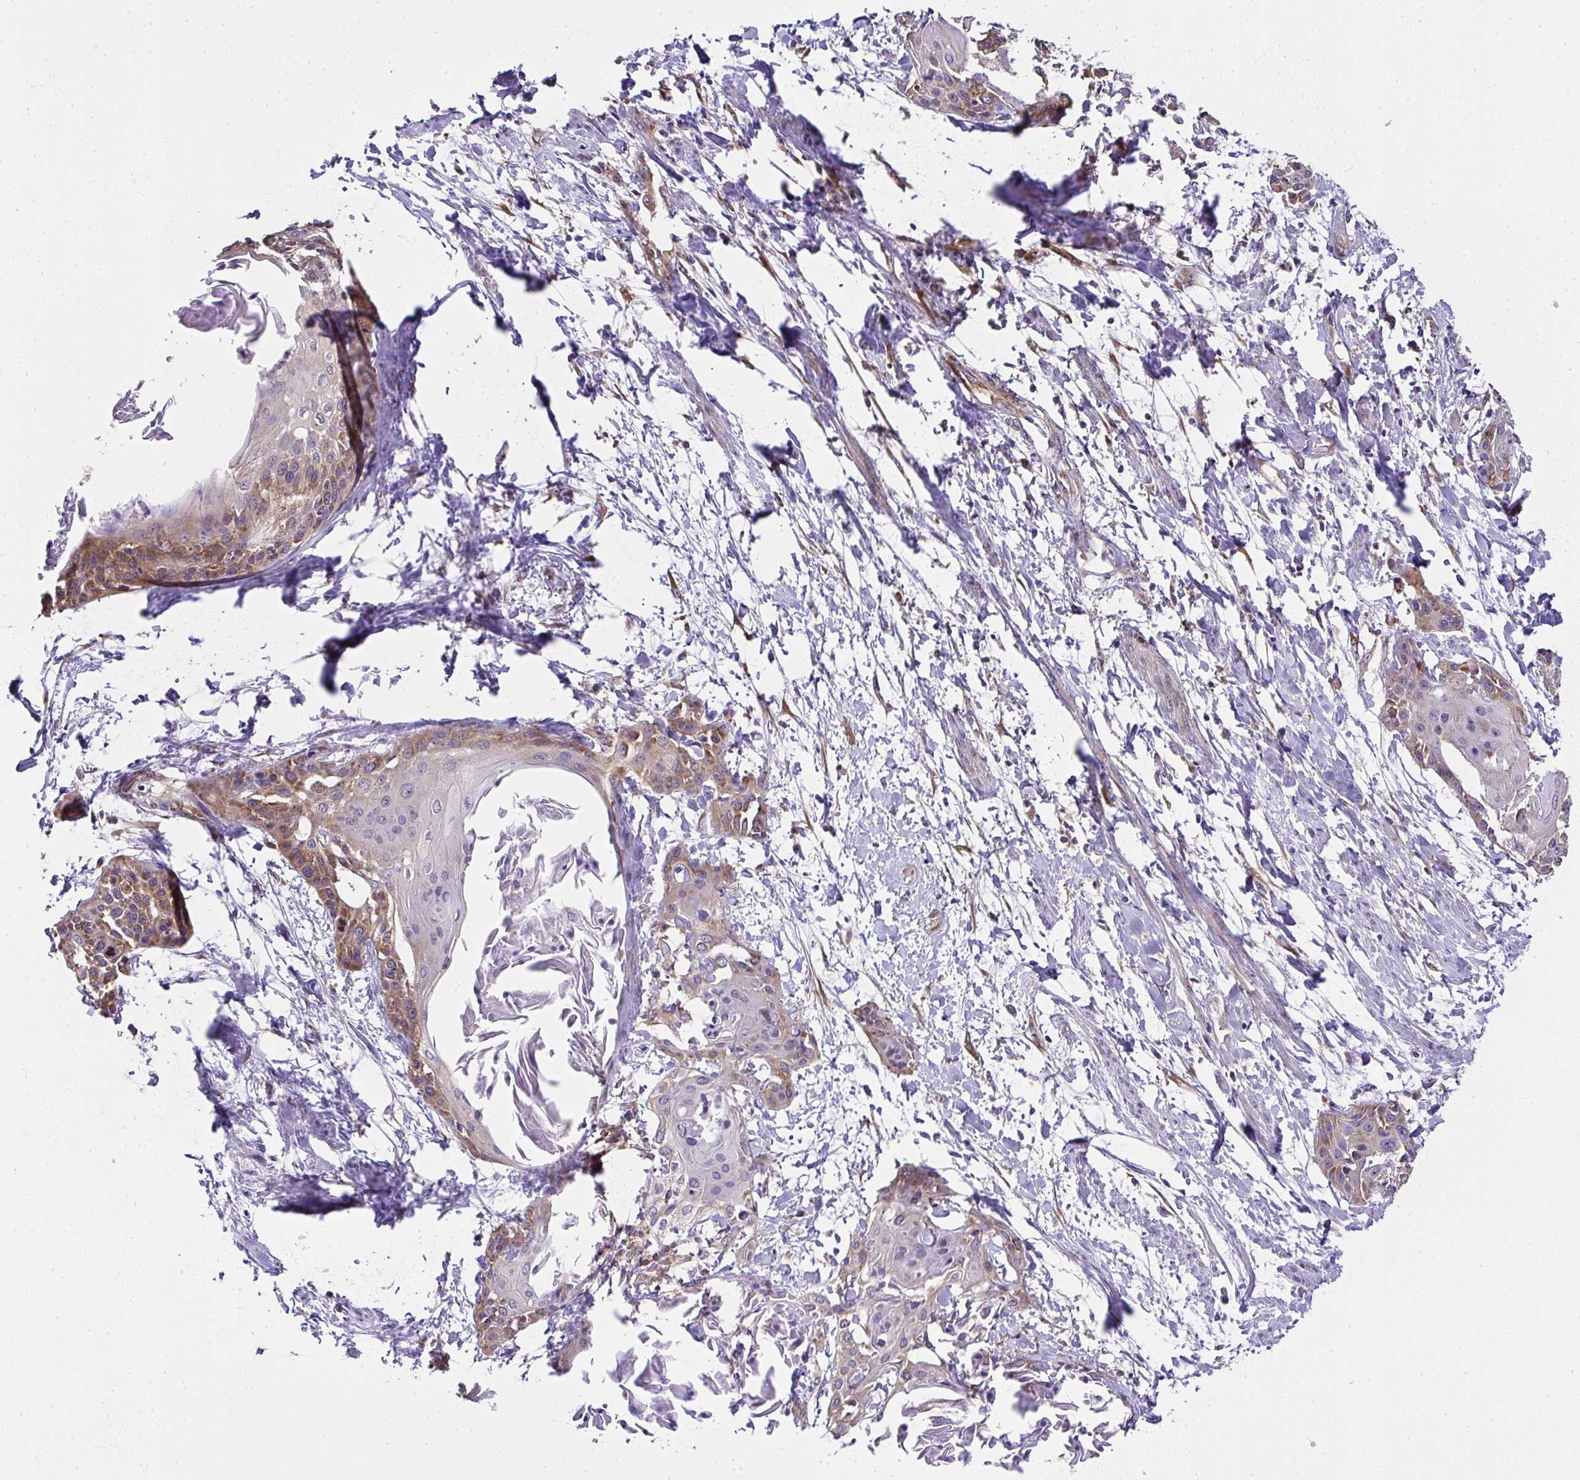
{"staining": {"intensity": "moderate", "quantity": "25%-75%", "location": "cytoplasmic/membranous"}, "tissue": "cervical cancer", "cell_type": "Tumor cells", "image_type": "cancer", "snomed": [{"axis": "morphology", "description": "Squamous cell carcinoma, NOS"}, {"axis": "topography", "description": "Cervix"}], "caption": "Human squamous cell carcinoma (cervical) stained for a protein (brown) shows moderate cytoplasmic/membranous positive positivity in about 25%-75% of tumor cells.", "gene": "RPS7", "patient": {"sex": "female", "age": 57}}